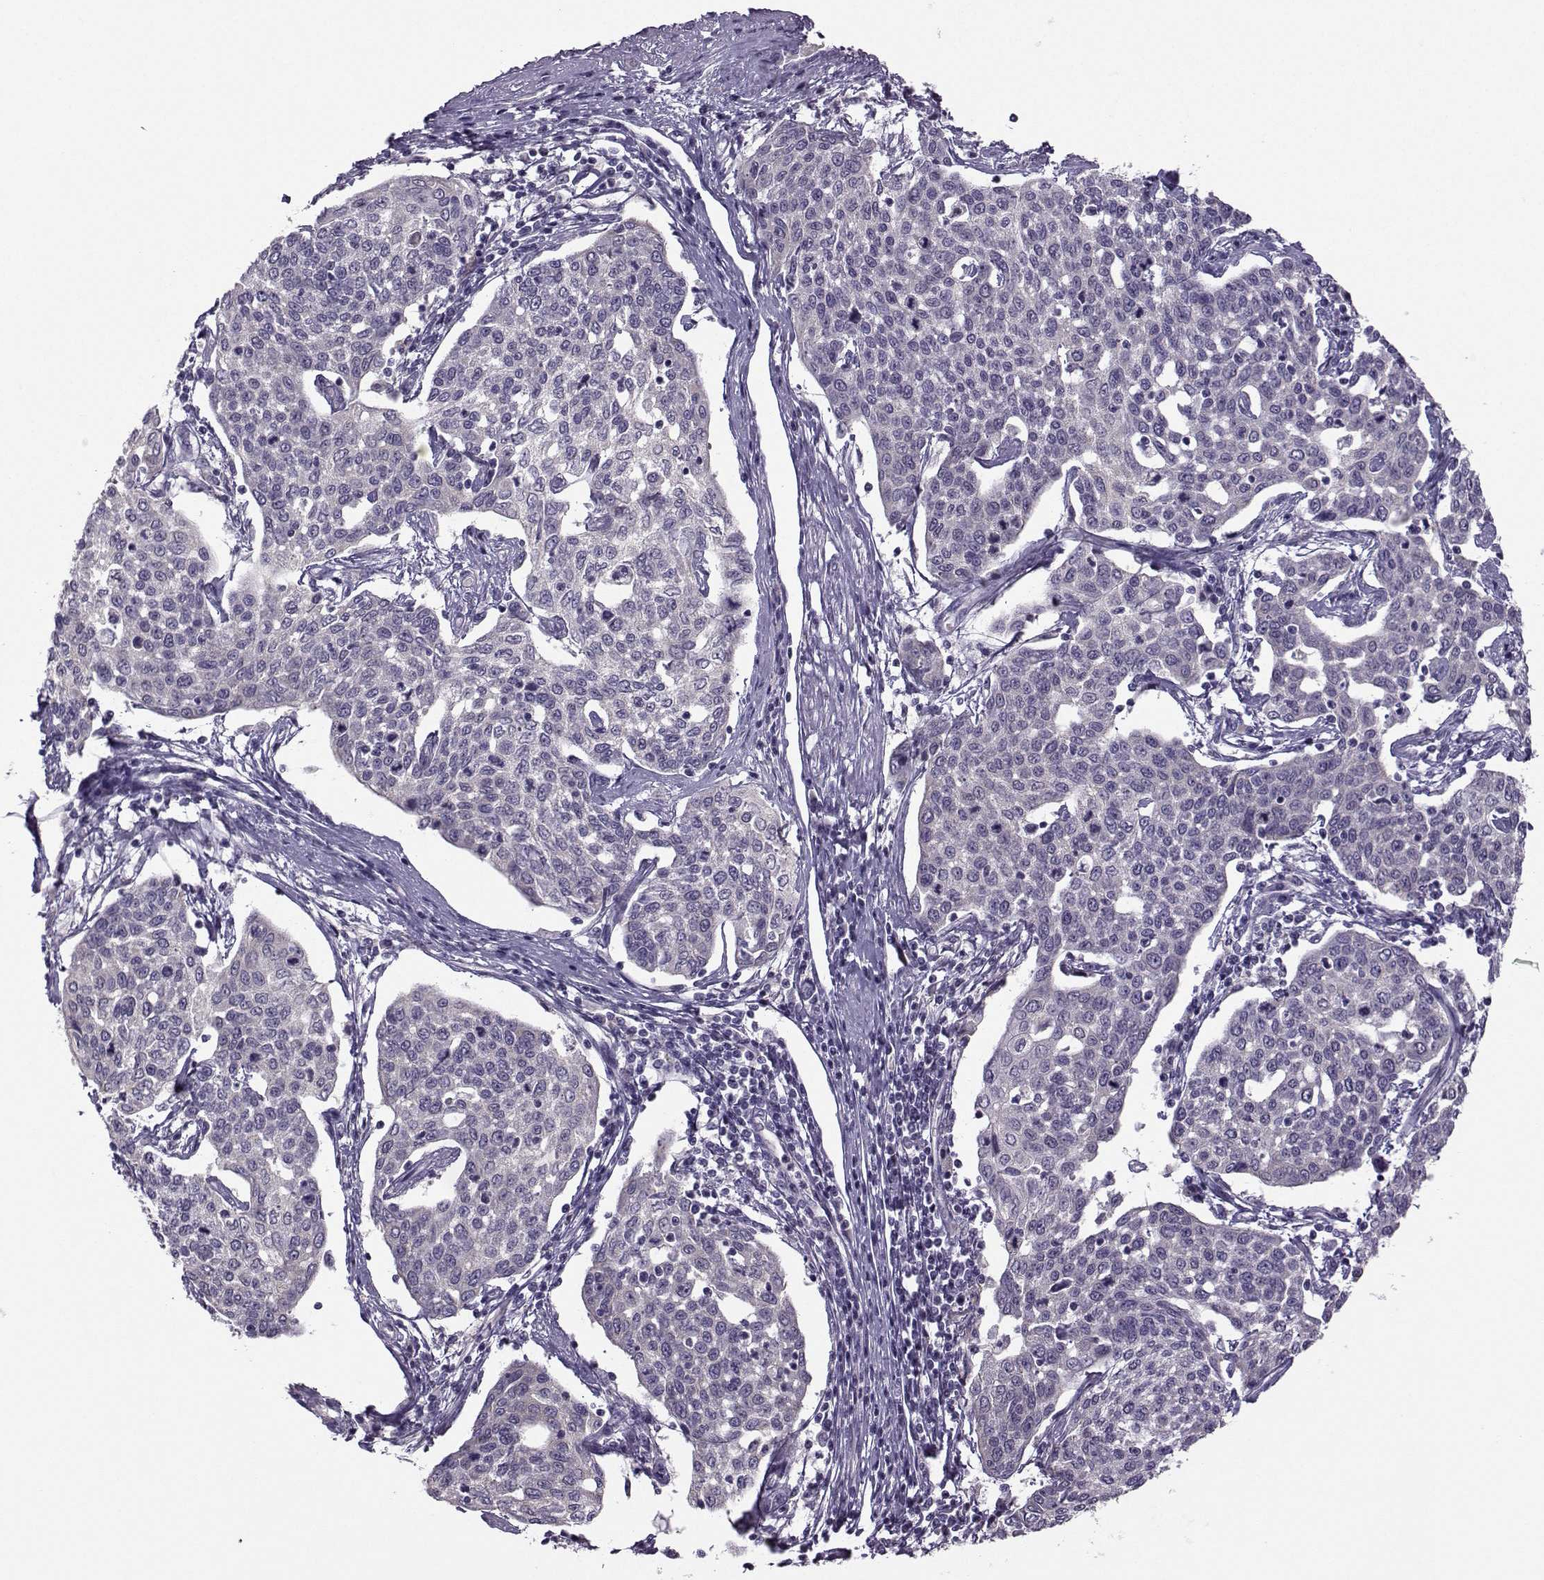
{"staining": {"intensity": "negative", "quantity": "none", "location": "none"}, "tissue": "cervical cancer", "cell_type": "Tumor cells", "image_type": "cancer", "snomed": [{"axis": "morphology", "description": "Squamous cell carcinoma, NOS"}, {"axis": "topography", "description": "Cervix"}], "caption": "Tumor cells are negative for brown protein staining in squamous cell carcinoma (cervical).", "gene": "FCAMR", "patient": {"sex": "female", "age": 34}}